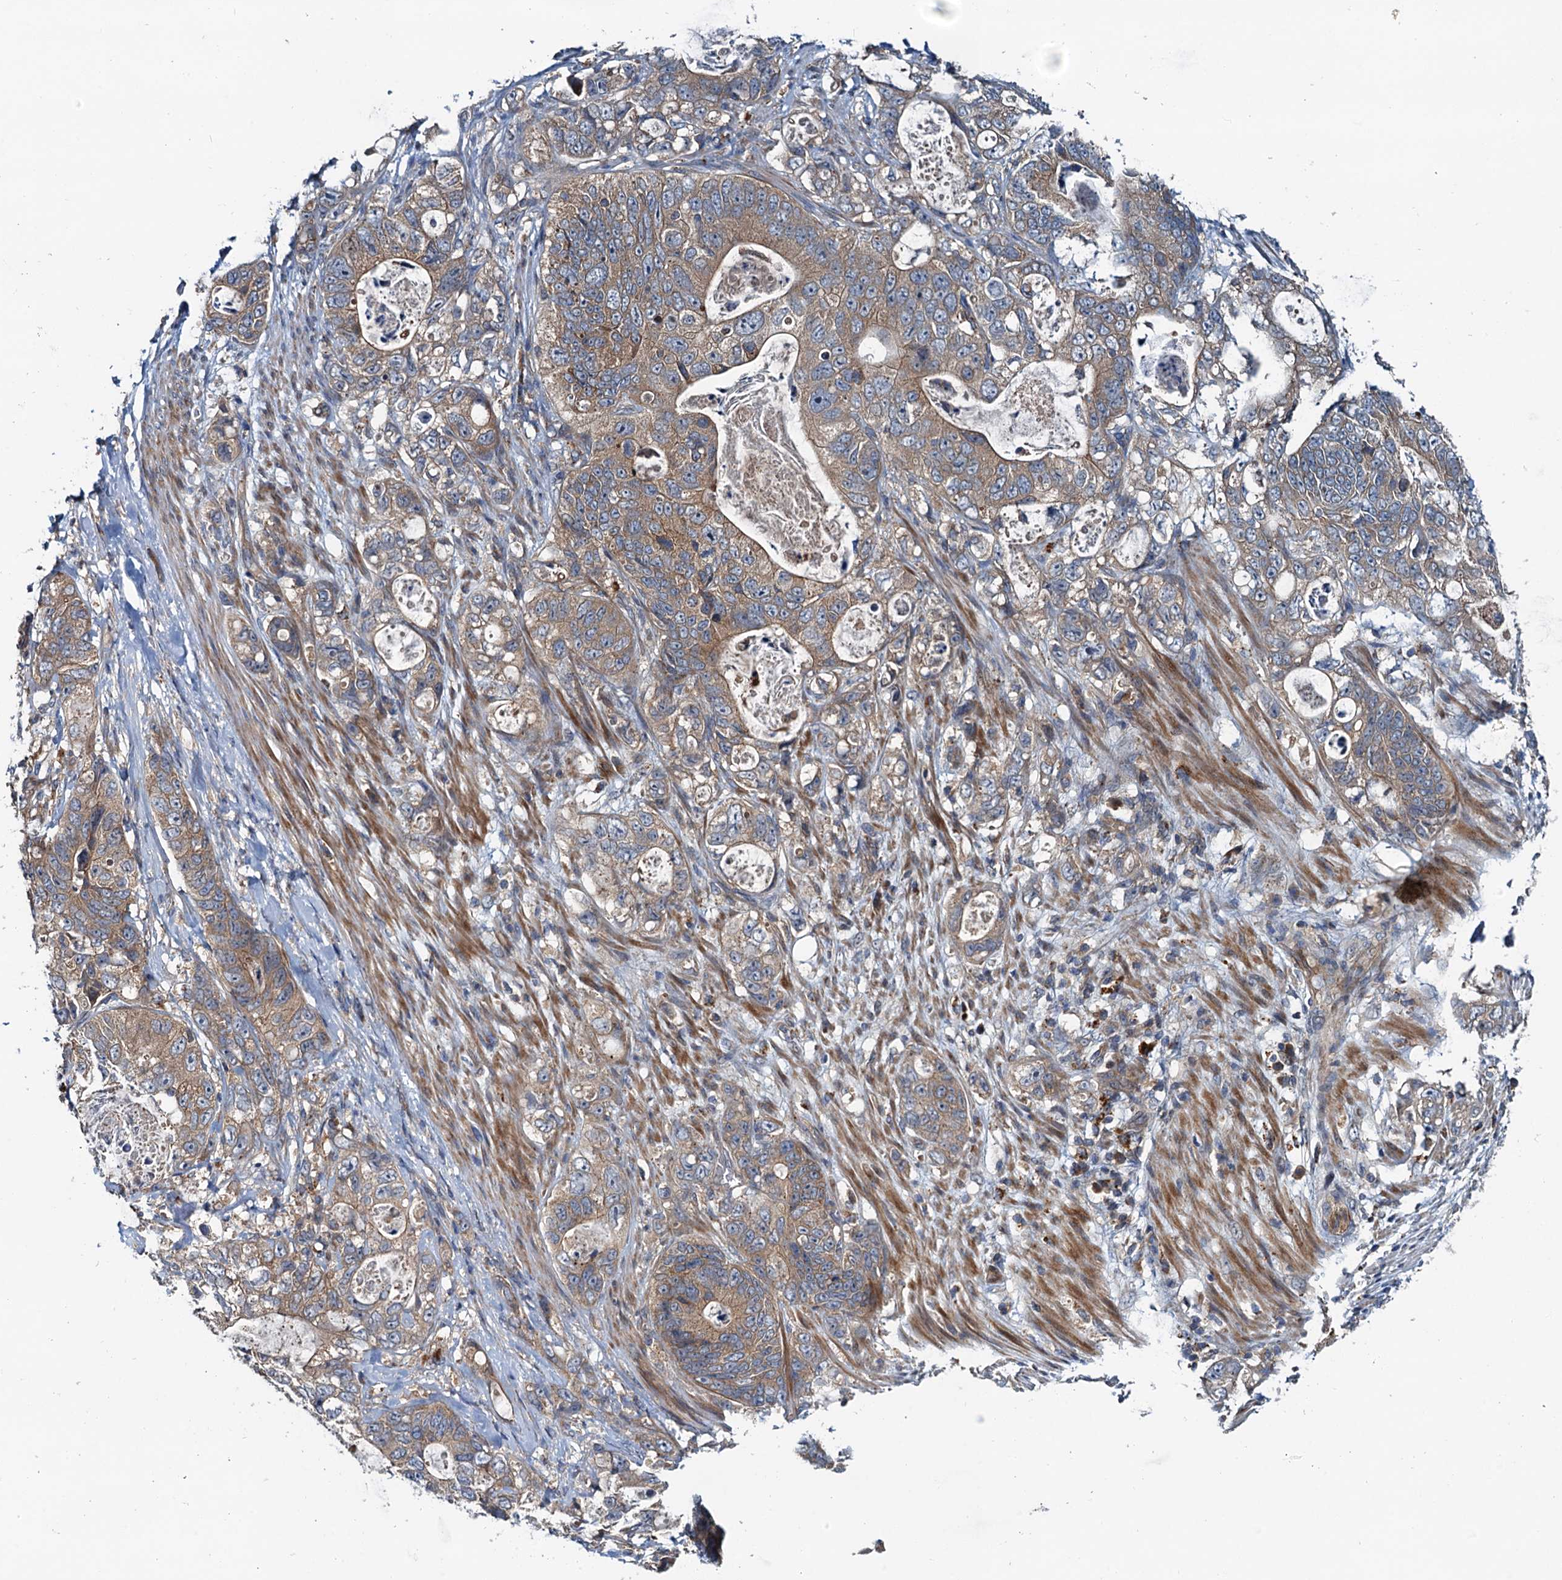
{"staining": {"intensity": "moderate", "quantity": ">75%", "location": "cytoplasmic/membranous"}, "tissue": "stomach cancer", "cell_type": "Tumor cells", "image_type": "cancer", "snomed": [{"axis": "morphology", "description": "Normal tissue, NOS"}, {"axis": "morphology", "description": "Adenocarcinoma, NOS"}, {"axis": "topography", "description": "Stomach"}], "caption": "Tumor cells demonstrate moderate cytoplasmic/membranous positivity in about >75% of cells in stomach cancer (adenocarcinoma). The staining was performed using DAB (3,3'-diaminobenzidine) to visualize the protein expression in brown, while the nuclei were stained in blue with hematoxylin (Magnification: 20x).", "gene": "EFL1", "patient": {"sex": "female", "age": 89}}